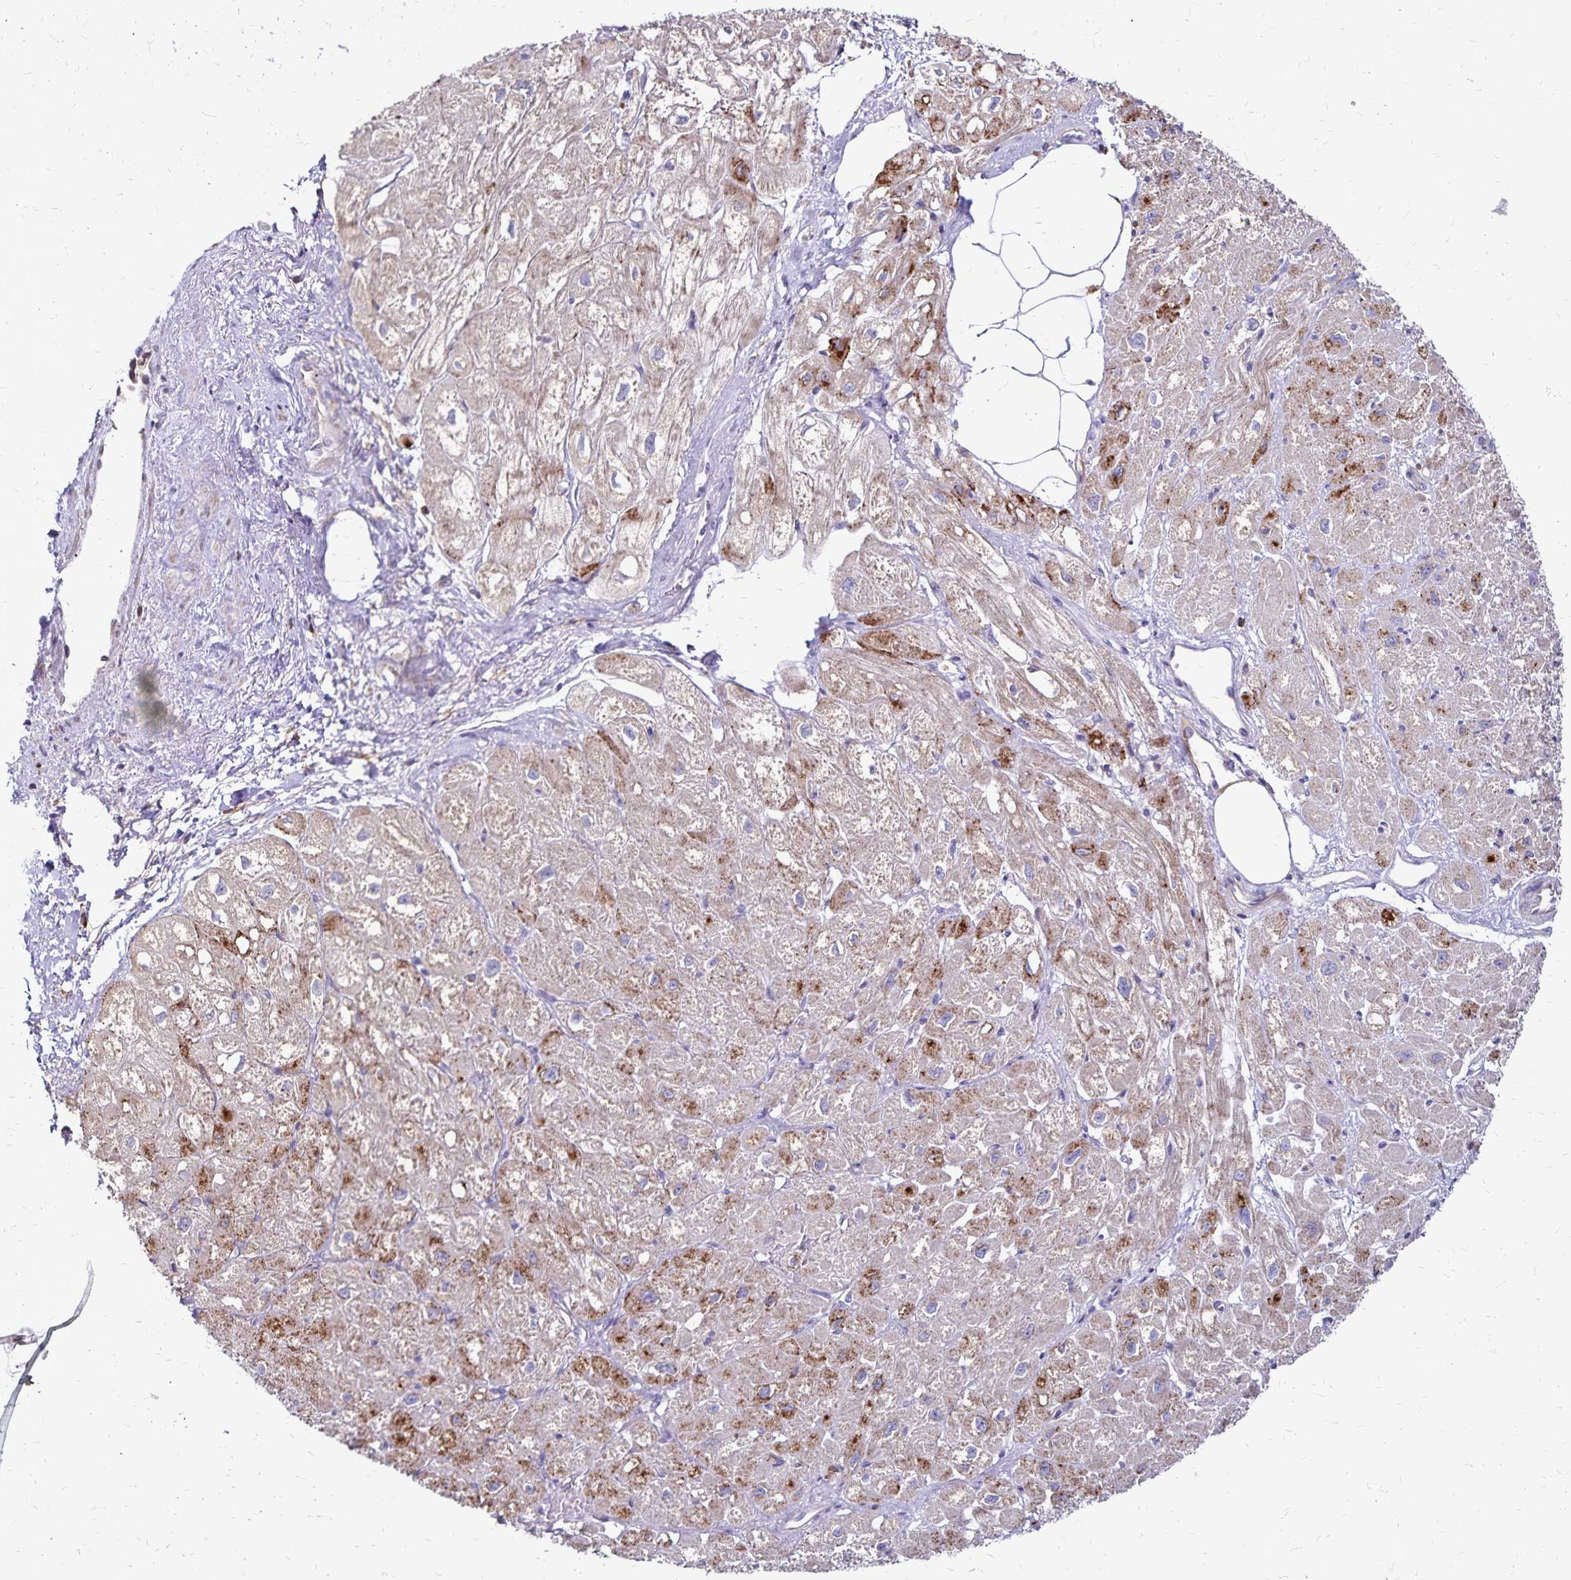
{"staining": {"intensity": "strong", "quantity": "<25%", "location": "cytoplasmic/membranous"}, "tissue": "heart muscle", "cell_type": "Cardiomyocytes", "image_type": "normal", "snomed": [{"axis": "morphology", "description": "Normal tissue, NOS"}, {"axis": "topography", "description": "Heart"}], "caption": "Cardiomyocytes exhibit strong cytoplasmic/membranous staining in approximately <25% of cells in normal heart muscle.", "gene": "NAGPA", "patient": {"sex": "female", "age": 62}}